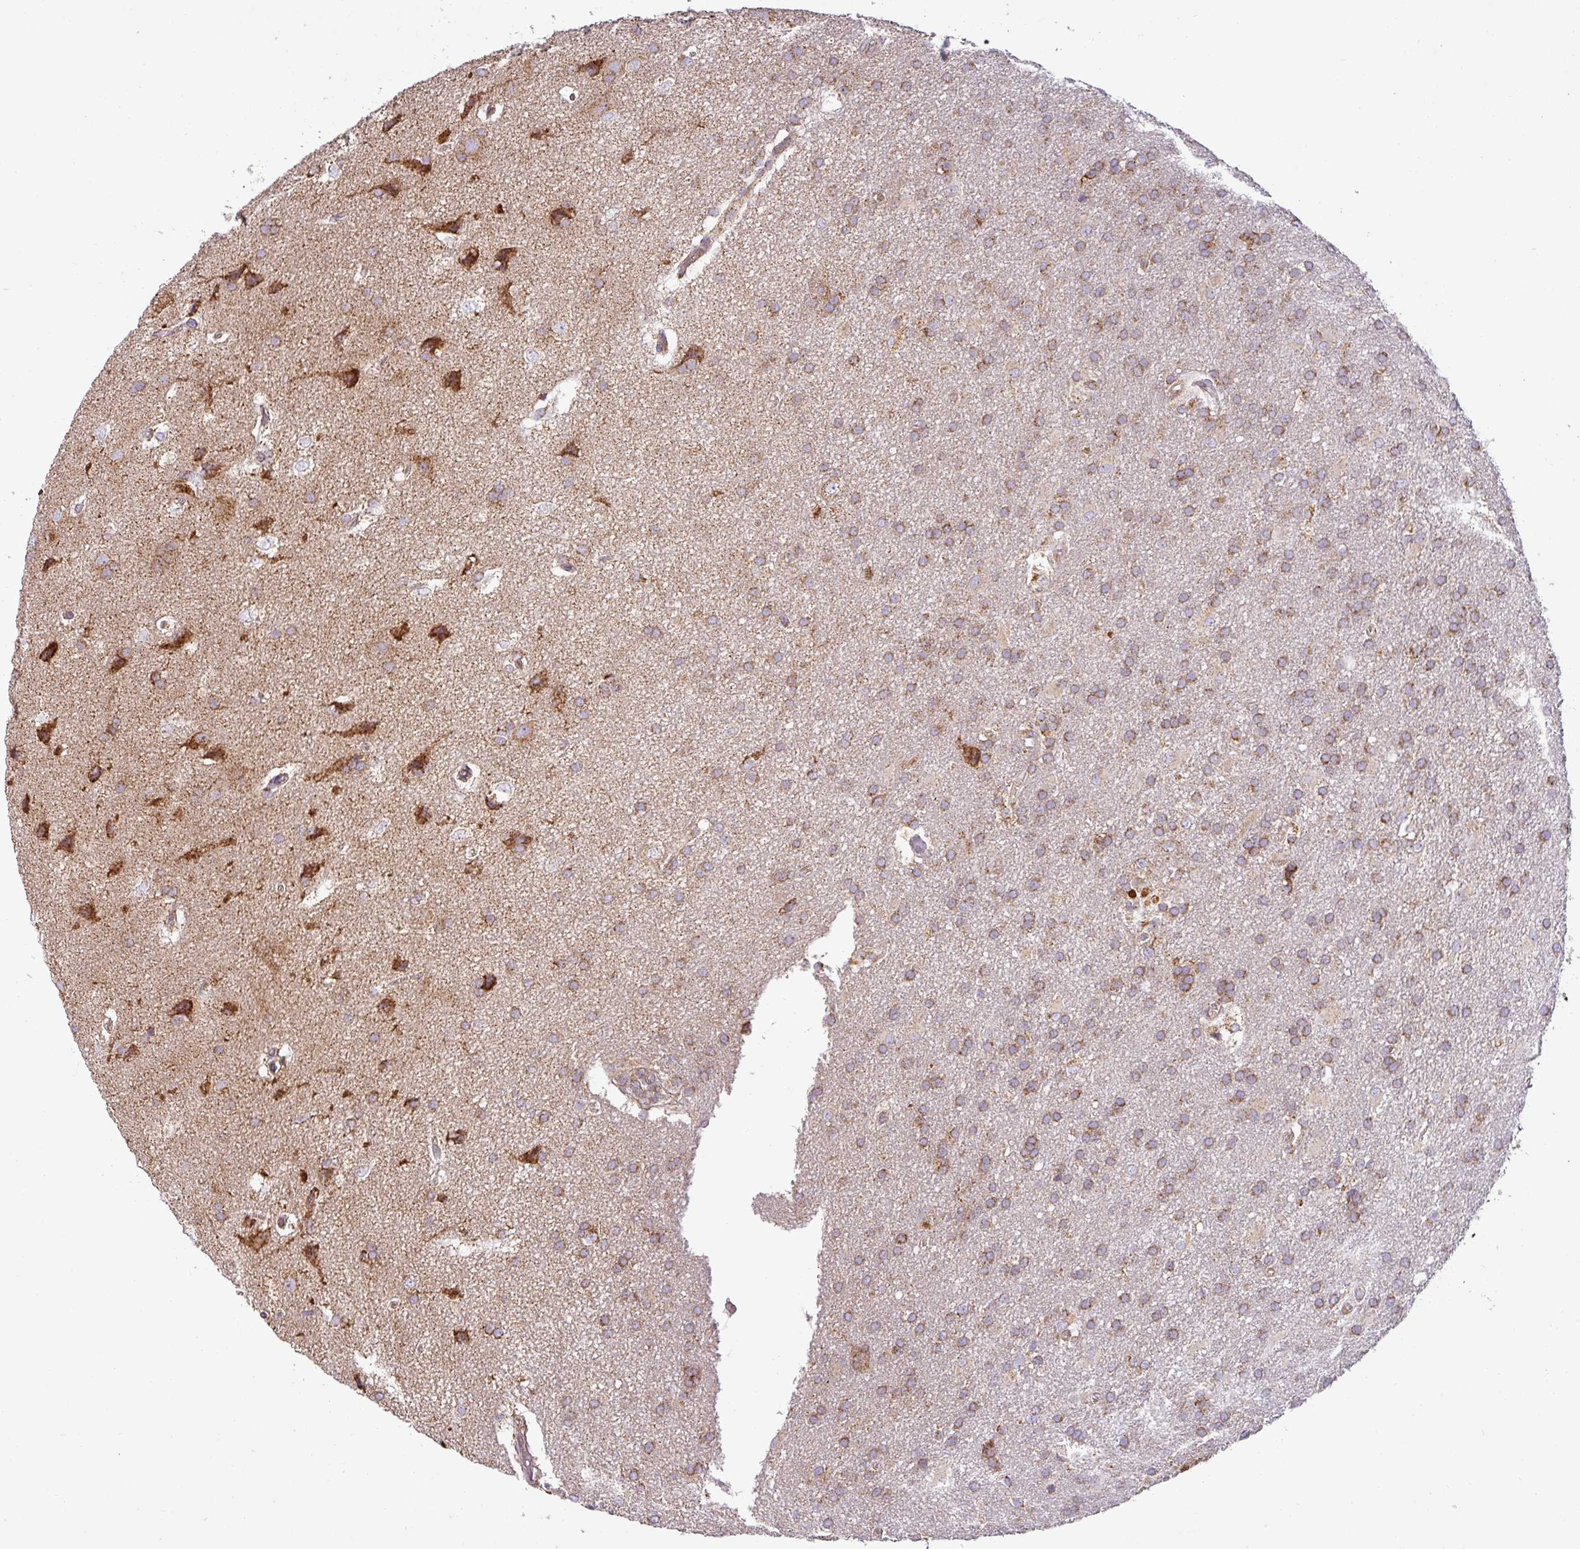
{"staining": {"intensity": "moderate", "quantity": ">75%", "location": "cytoplasmic/membranous"}, "tissue": "glioma", "cell_type": "Tumor cells", "image_type": "cancer", "snomed": [{"axis": "morphology", "description": "Glioma, malignant, Low grade"}, {"axis": "topography", "description": "Brain"}], "caption": "This micrograph demonstrates malignant glioma (low-grade) stained with immunohistochemistry to label a protein in brown. The cytoplasmic/membranous of tumor cells show moderate positivity for the protein. Nuclei are counter-stained blue.", "gene": "ZNF211", "patient": {"sex": "male", "age": 66}}